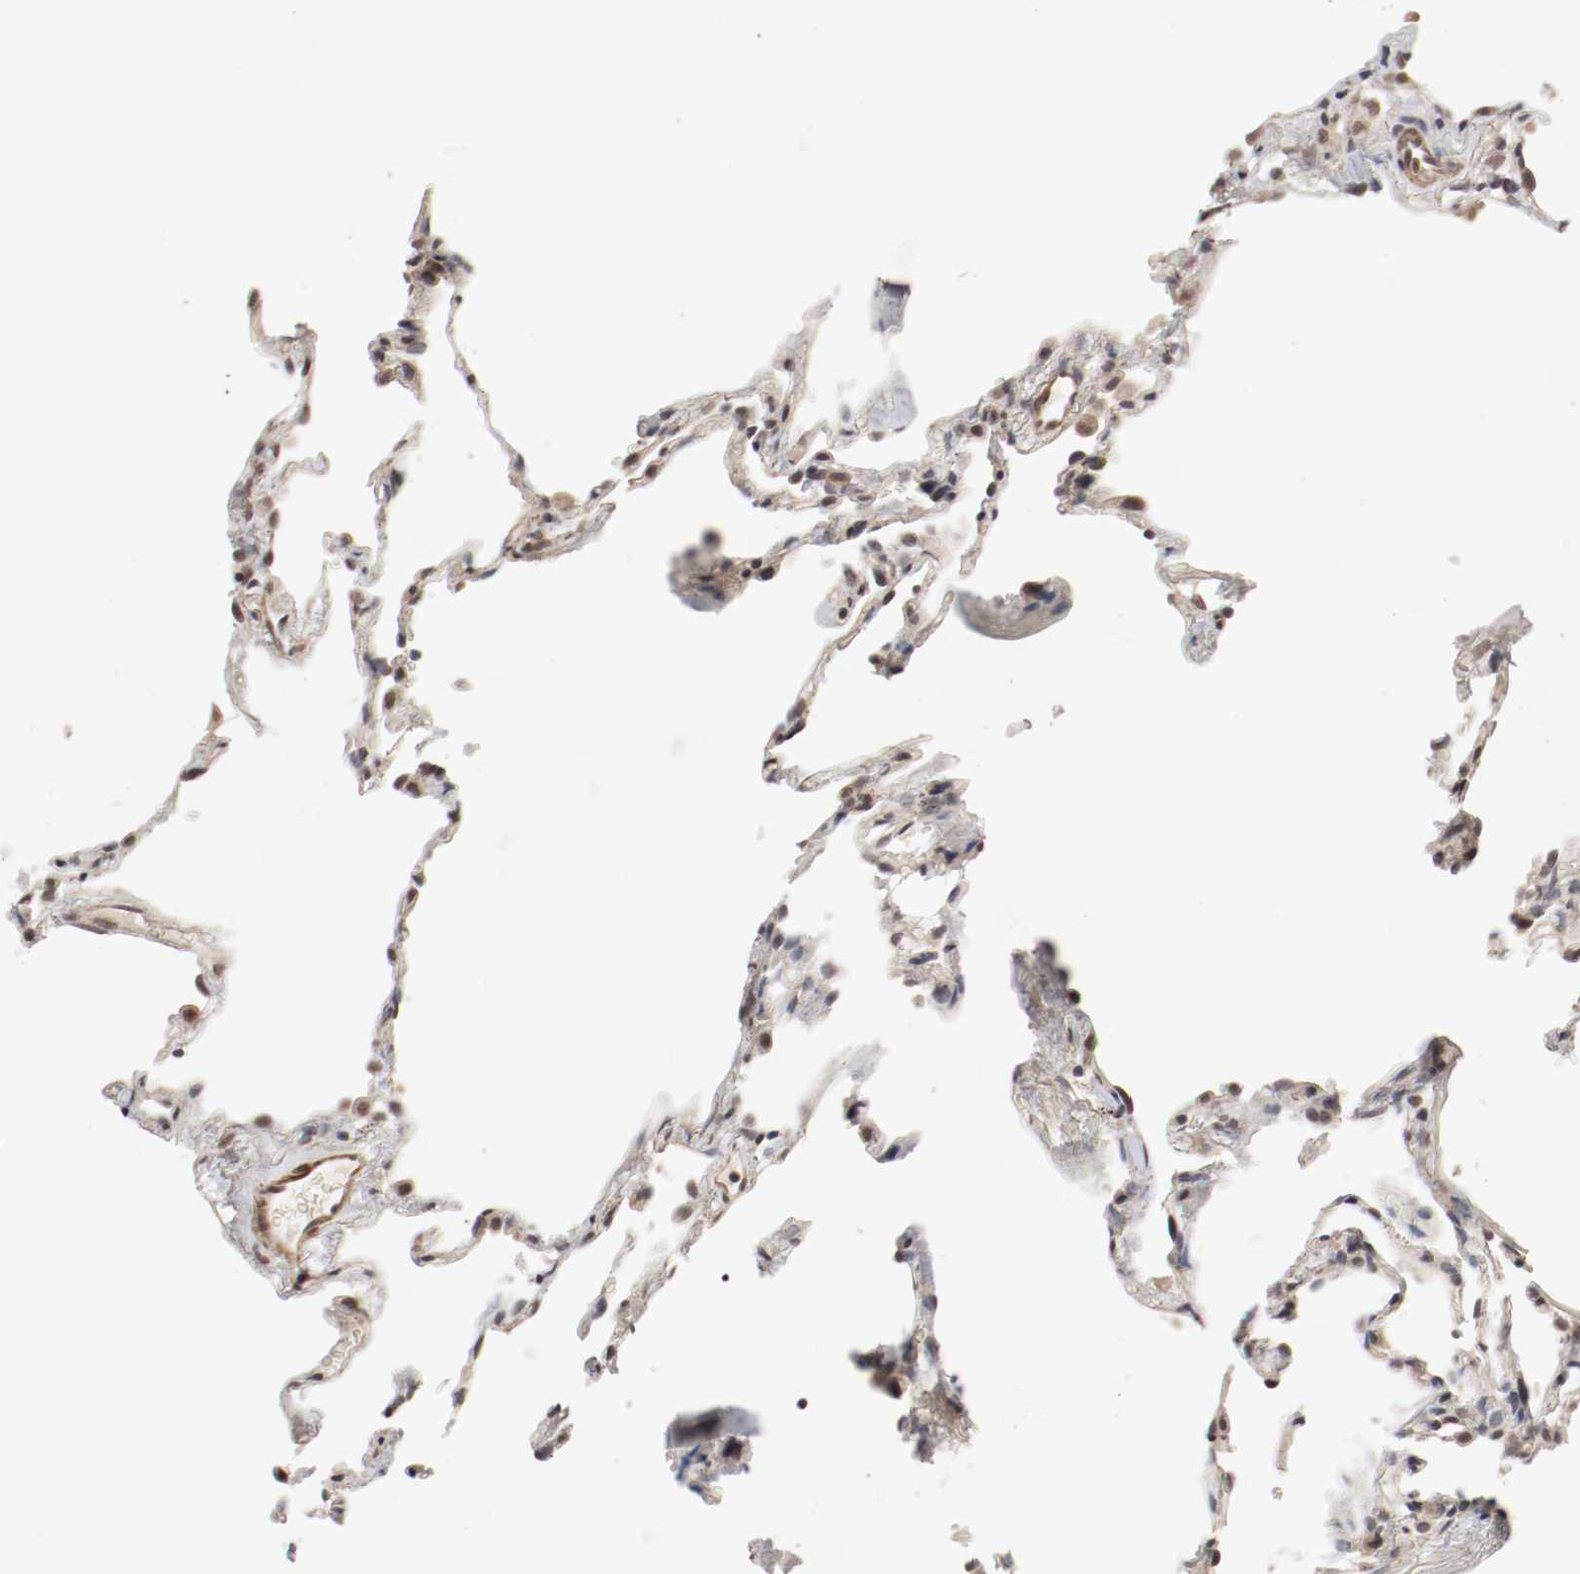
{"staining": {"intensity": "moderate", "quantity": "25%-75%", "location": "cytoplasmic/membranous,nuclear"}, "tissue": "lung", "cell_type": "Alveolar cells", "image_type": "normal", "snomed": [{"axis": "morphology", "description": "Normal tissue, NOS"}, {"axis": "topography", "description": "Lung"}], "caption": "Protein expression analysis of benign human lung reveals moderate cytoplasmic/membranous,nuclear positivity in about 25%-75% of alveolar cells. (brown staining indicates protein expression, while blue staining denotes nuclei).", "gene": "CSNK2B", "patient": {"sex": "male", "age": 59}}